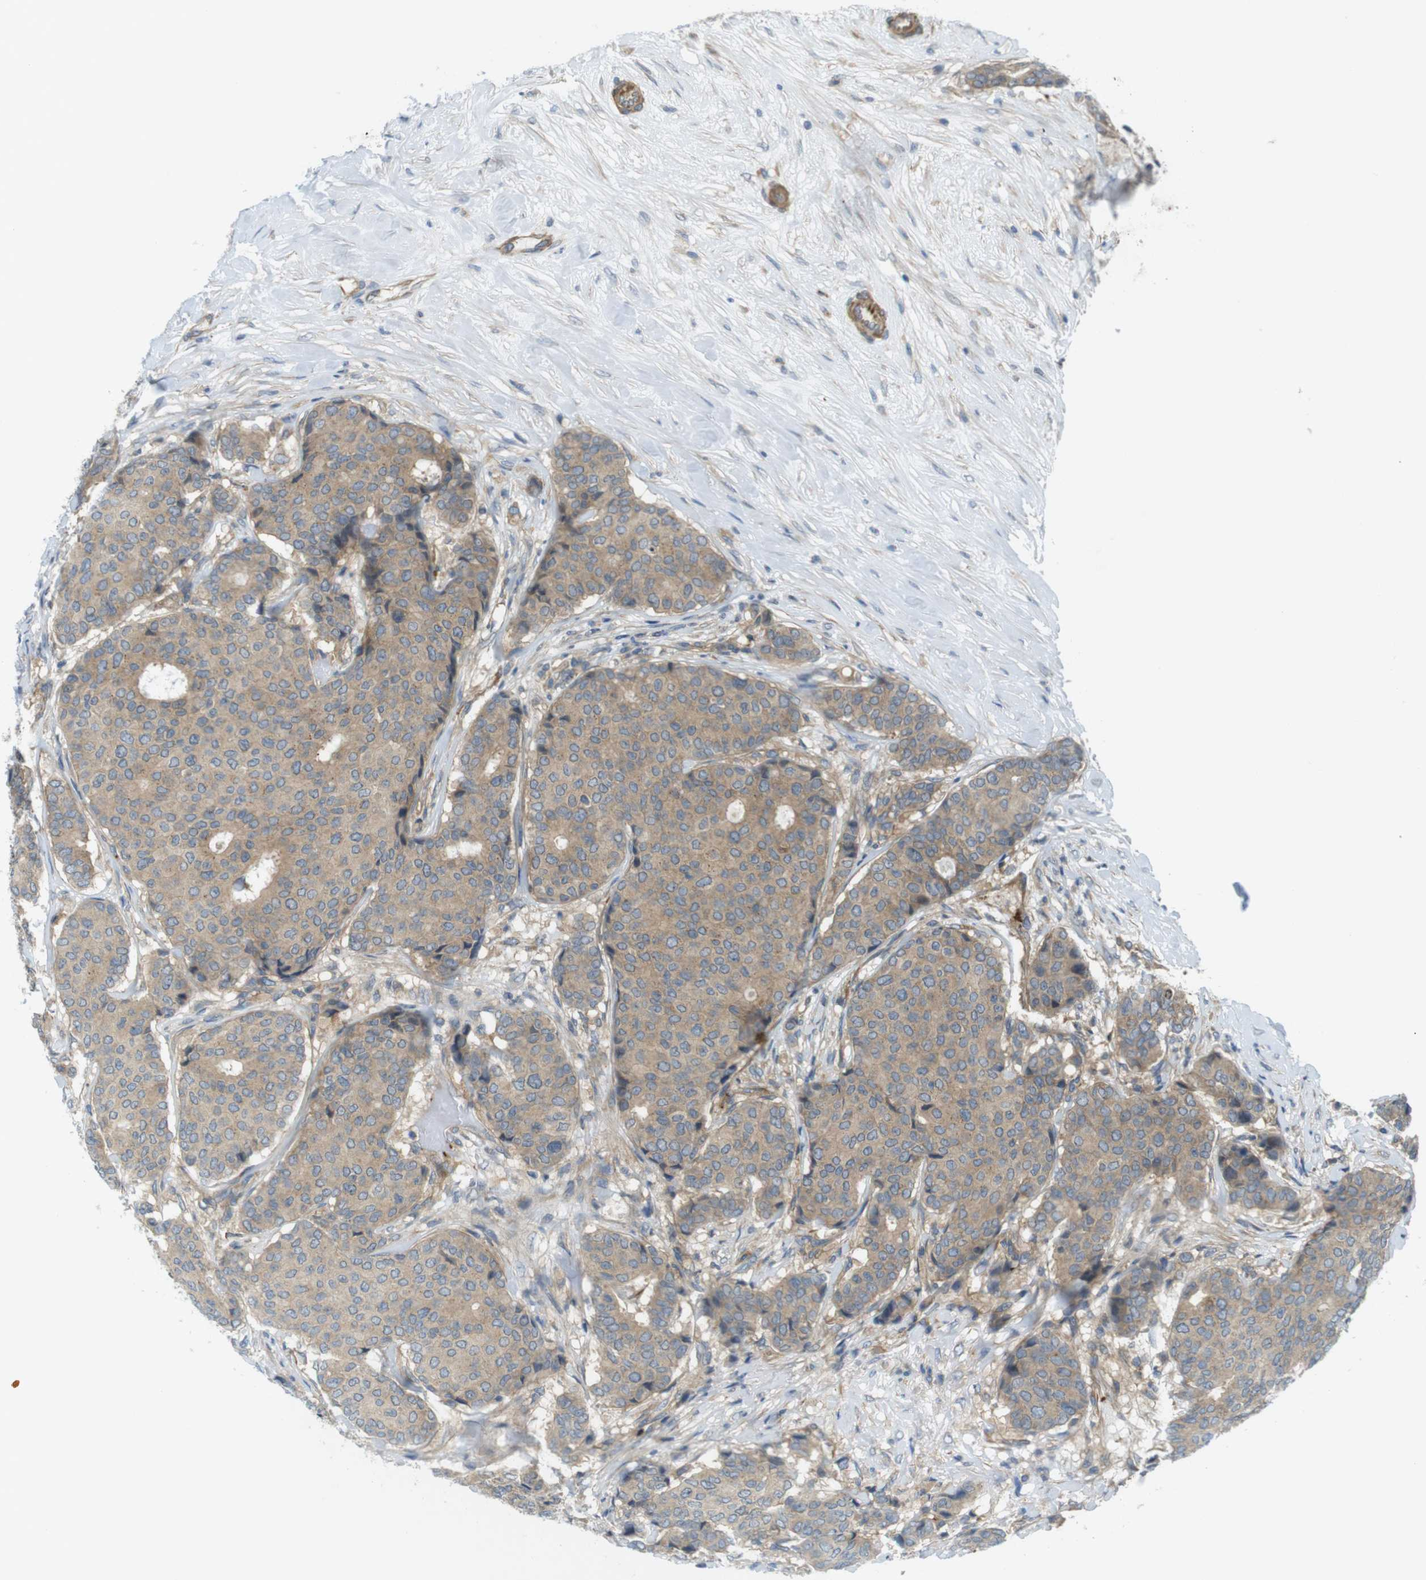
{"staining": {"intensity": "moderate", "quantity": ">75%", "location": "cytoplasmic/membranous"}, "tissue": "breast cancer", "cell_type": "Tumor cells", "image_type": "cancer", "snomed": [{"axis": "morphology", "description": "Duct carcinoma"}, {"axis": "topography", "description": "Breast"}], "caption": "The histopathology image shows a brown stain indicating the presence of a protein in the cytoplasmic/membranous of tumor cells in intraductal carcinoma (breast).", "gene": "TSC1", "patient": {"sex": "female", "age": 75}}